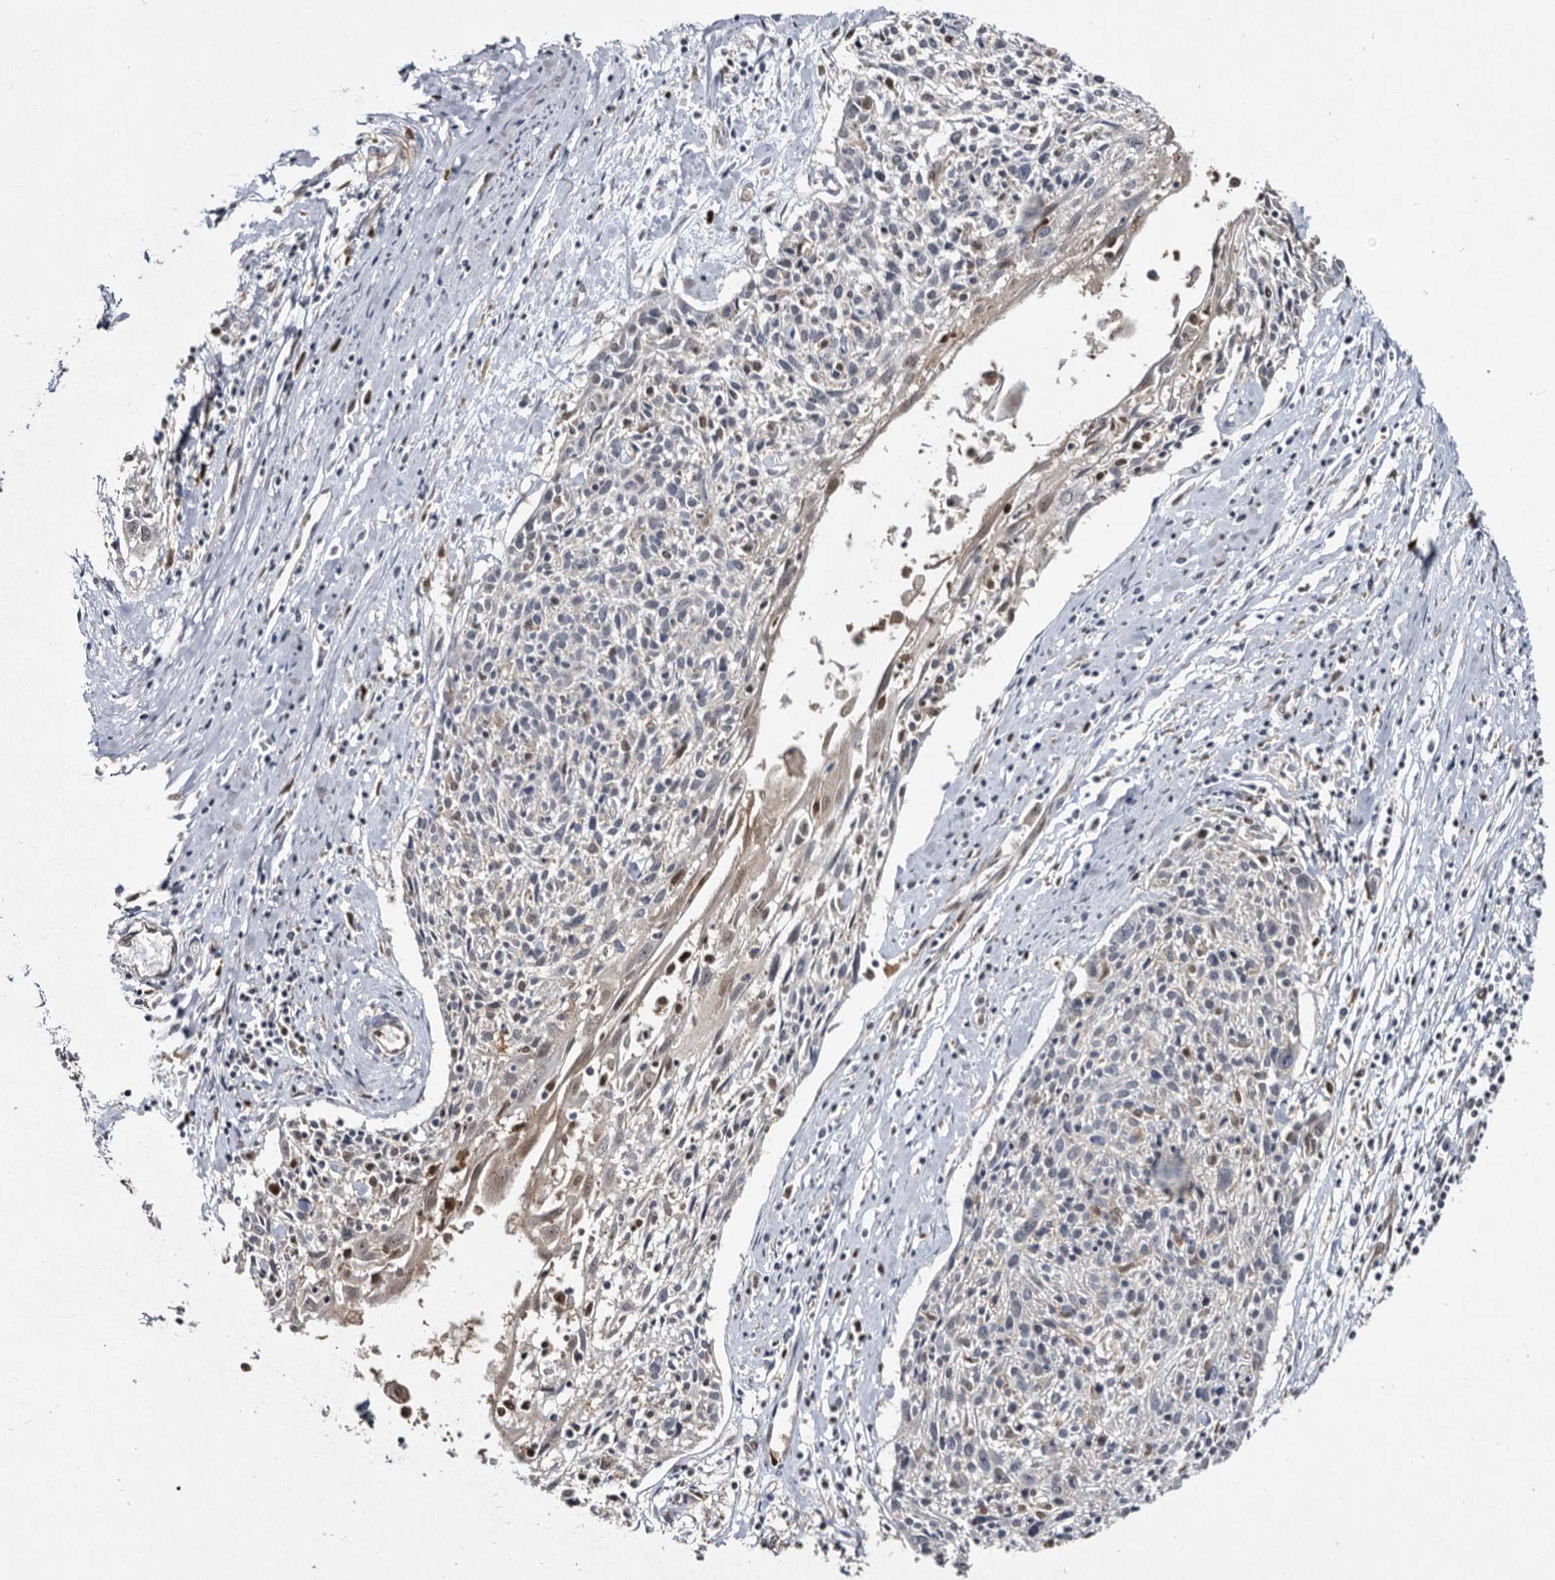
{"staining": {"intensity": "negative", "quantity": "none", "location": "none"}, "tissue": "cervical cancer", "cell_type": "Tumor cells", "image_type": "cancer", "snomed": [{"axis": "morphology", "description": "Squamous cell carcinoma, NOS"}, {"axis": "topography", "description": "Cervix"}], "caption": "A high-resolution histopathology image shows IHC staining of squamous cell carcinoma (cervical), which exhibits no significant staining in tumor cells. (Immunohistochemistry, brightfield microscopy, high magnification).", "gene": "SERPINB8", "patient": {"sex": "female", "age": 51}}